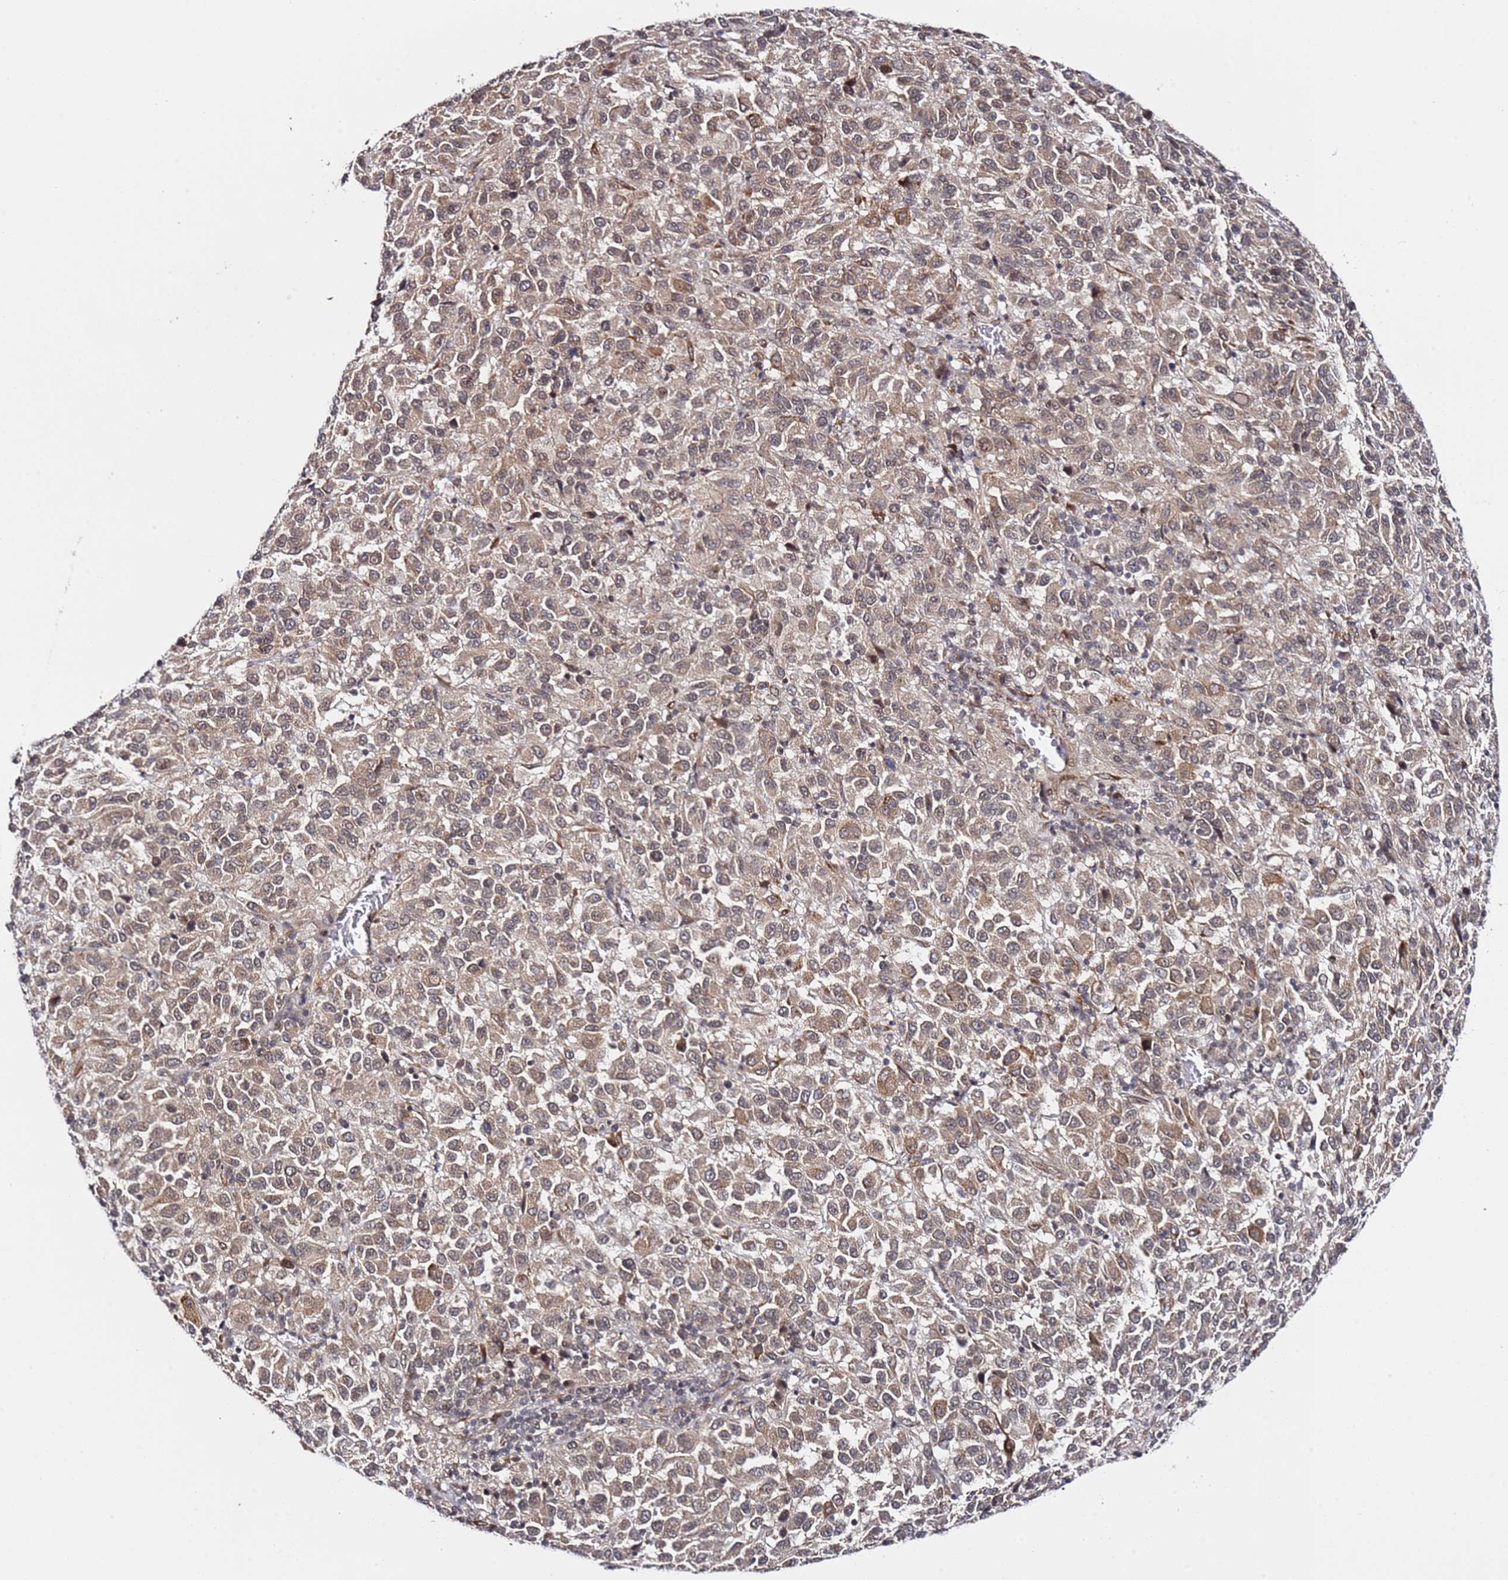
{"staining": {"intensity": "weak", "quantity": ">75%", "location": "cytoplasmic/membranous"}, "tissue": "melanoma", "cell_type": "Tumor cells", "image_type": "cancer", "snomed": [{"axis": "morphology", "description": "Malignant melanoma, Metastatic site"}, {"axis": "topography", "description": "Lung"}], "caption": "This is a photomicrograph of IHC staining of melanoma, which shows weak staining in the cytoplasmic/membranous of tumor cells.", "gene": "POLR2D", "patient": {"sex": "male", "age": 64}}